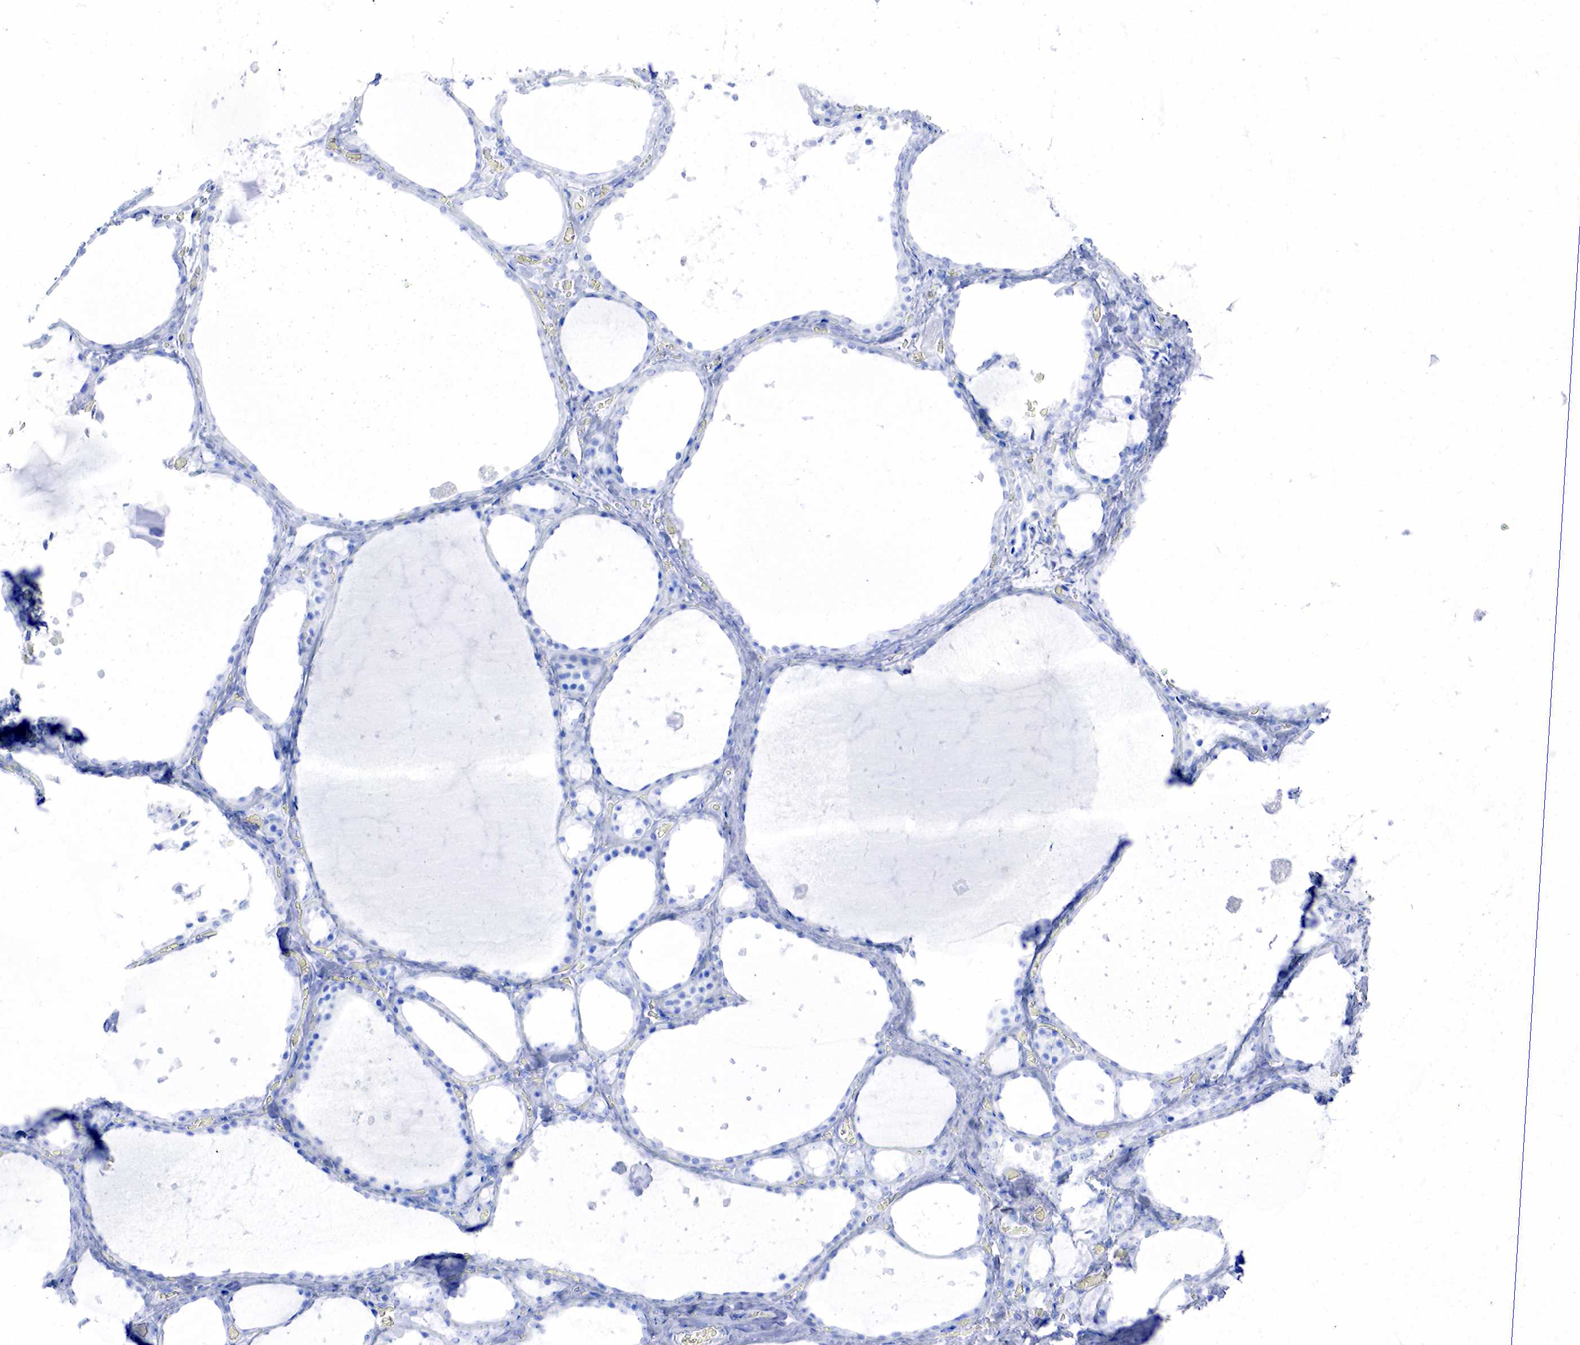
{"staining": {"intensity": "negative", "quantity": "none", "location": "none"}, "tissue": "thyroid gland", "cell_type": "Glandular cells", "image_type": "normal", "snomed": [{"axis": "morphology", "description": "Normal tissue, NOS"}, {"axis": "topography", "description": "Thyroid gland"}], "caption": "Benign thyroid gland was stained to show a protein in brown. There is no significant expression in glandular cells. (DAB (3,3'-diaminobenzidine) immunohistochemistry (IHC), high magnification).", "gene": "ESR1", "patient": {"sex": "male", "age": 76}}